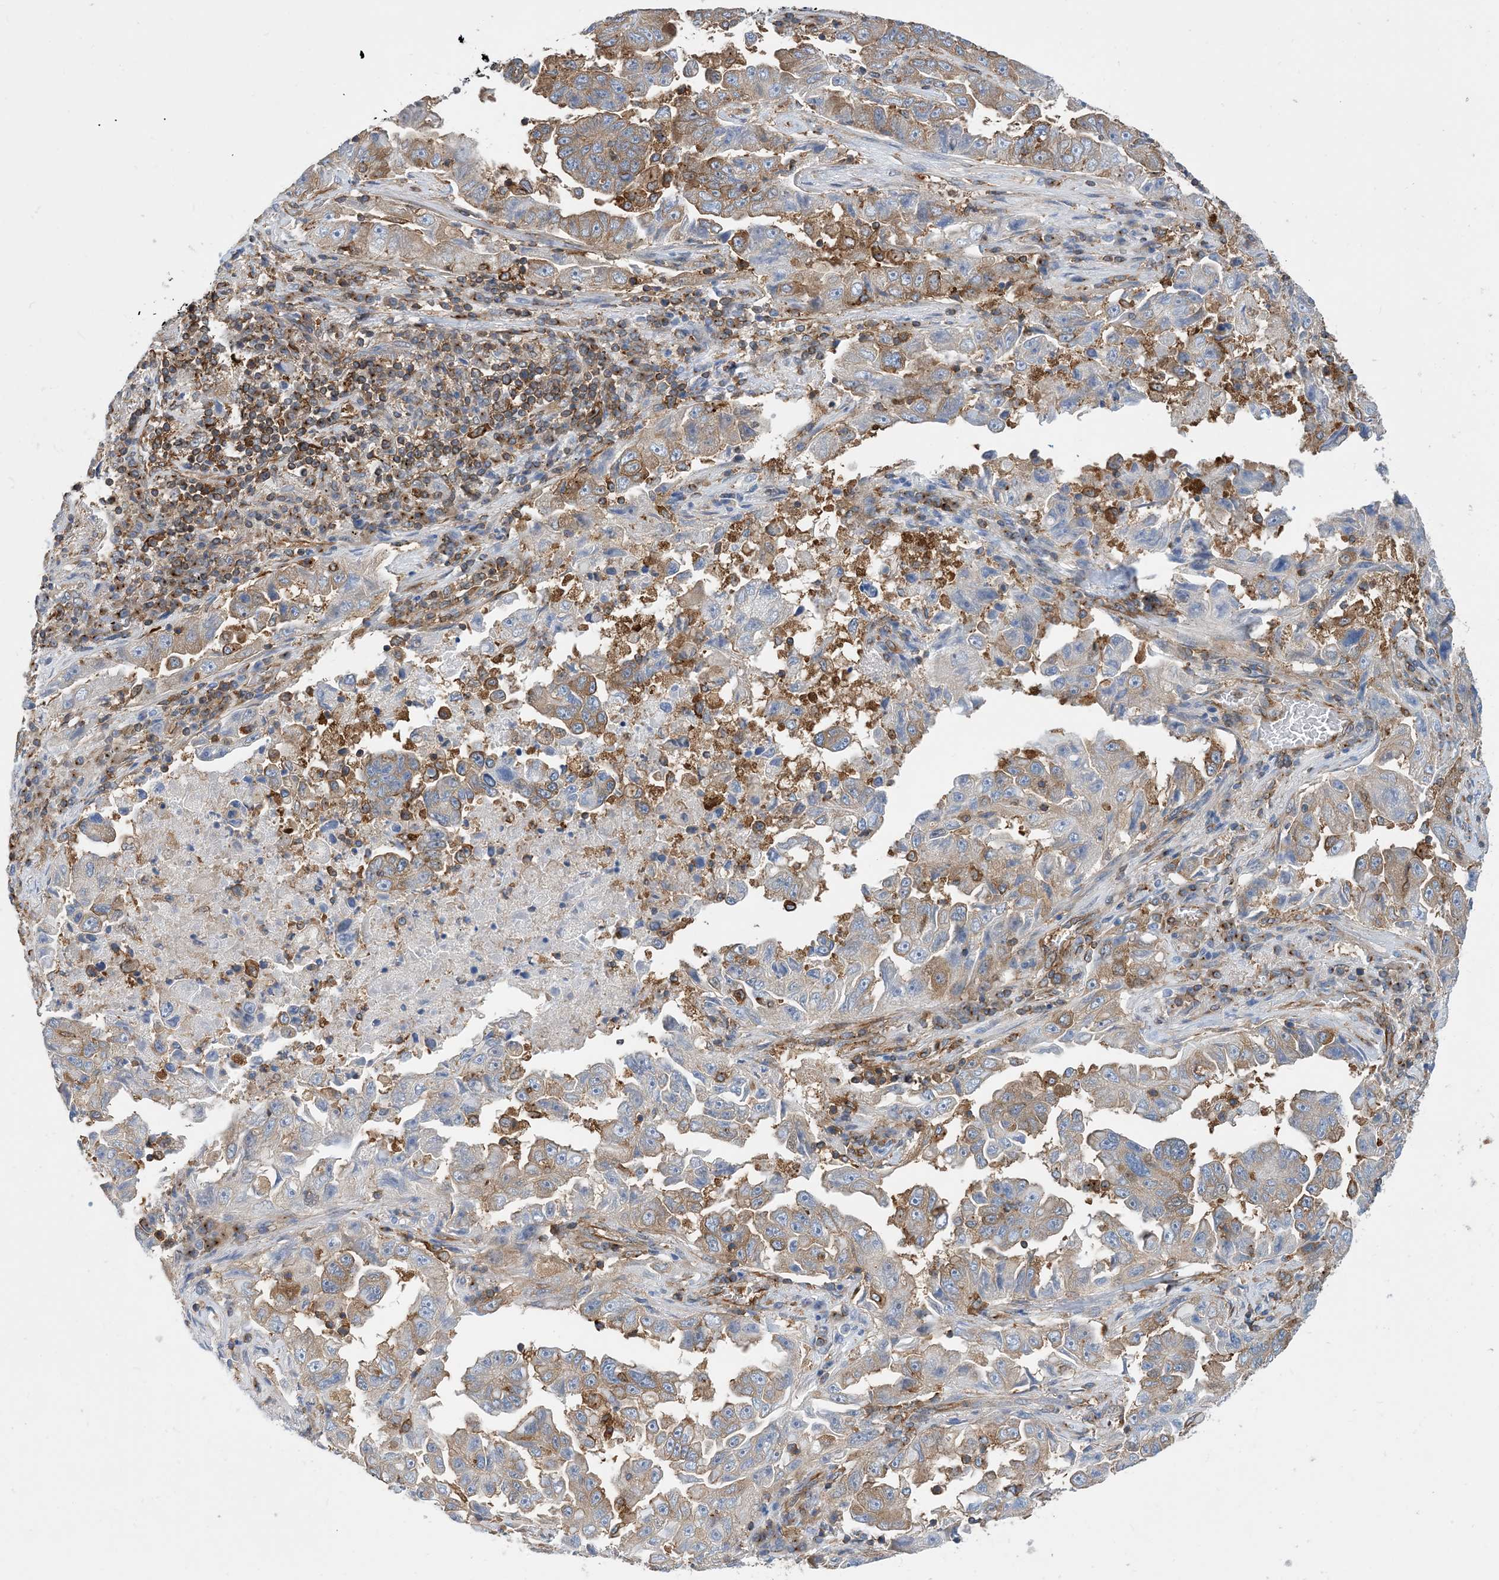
{"staining": {"intensity": "moderate", "quantity": ">75%", "location": "cytoplasmic/membranous"}, "tissue": "lung cancer", "cell_type": "Tumor cells", "image_type": "cancer", "snomed": [{"axis": "morphology", "description": "Adenocarcinoma, NOS"}, {"axis": "topography", "description": "Lung"}], "caption": "IHC micrograph of neoplastic tissue: human lung cancer (adenocarcinoma) stained using immunohistochemistry (IHC) exhibits medium levels of moderate protein expression localized specifically in the cytoplasmic/membranous of tumor cells, appearing as a cytoplasmic/membranous brown color.", "gene": "DYNC1LI1", "patient": {"sex": "female", "age": 51}}